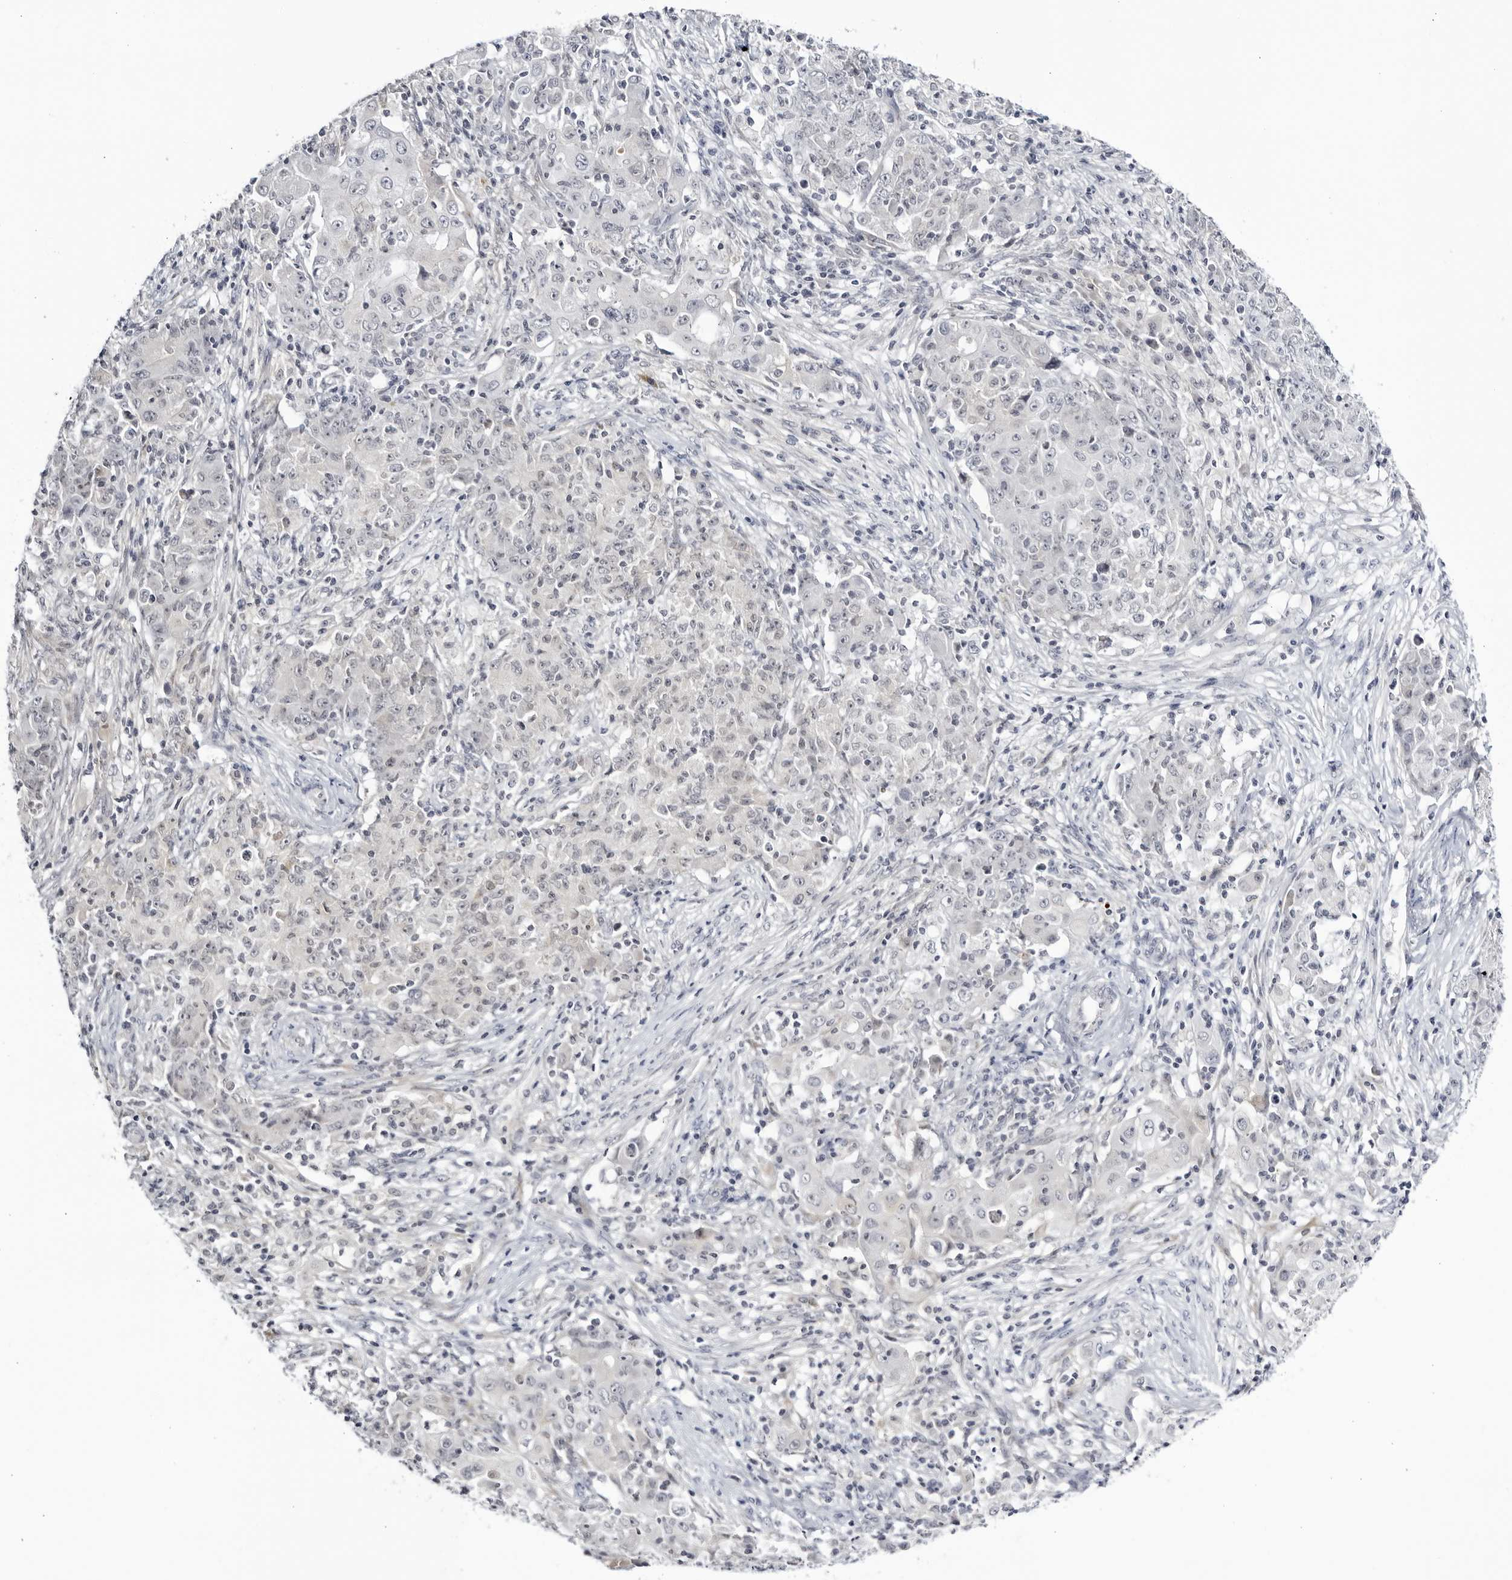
{"staining": {"intensity": "negative", "quantity": "none", "location": "none"}, "tissue": "ovarian cancer", "cell_type": "Tumor cells", "image_type": "cancer", "snomed": [{"axis": "morphology", "description": "Carcinoma, endometroid"}, {"axis": "topography", "description": "Ovary"}], "caption": "Tumor cells show no significant expression in endometroid carcinoma (ovarian).", "gene": "CNBD1", "patient": {"sex": "female", "age": 42}}